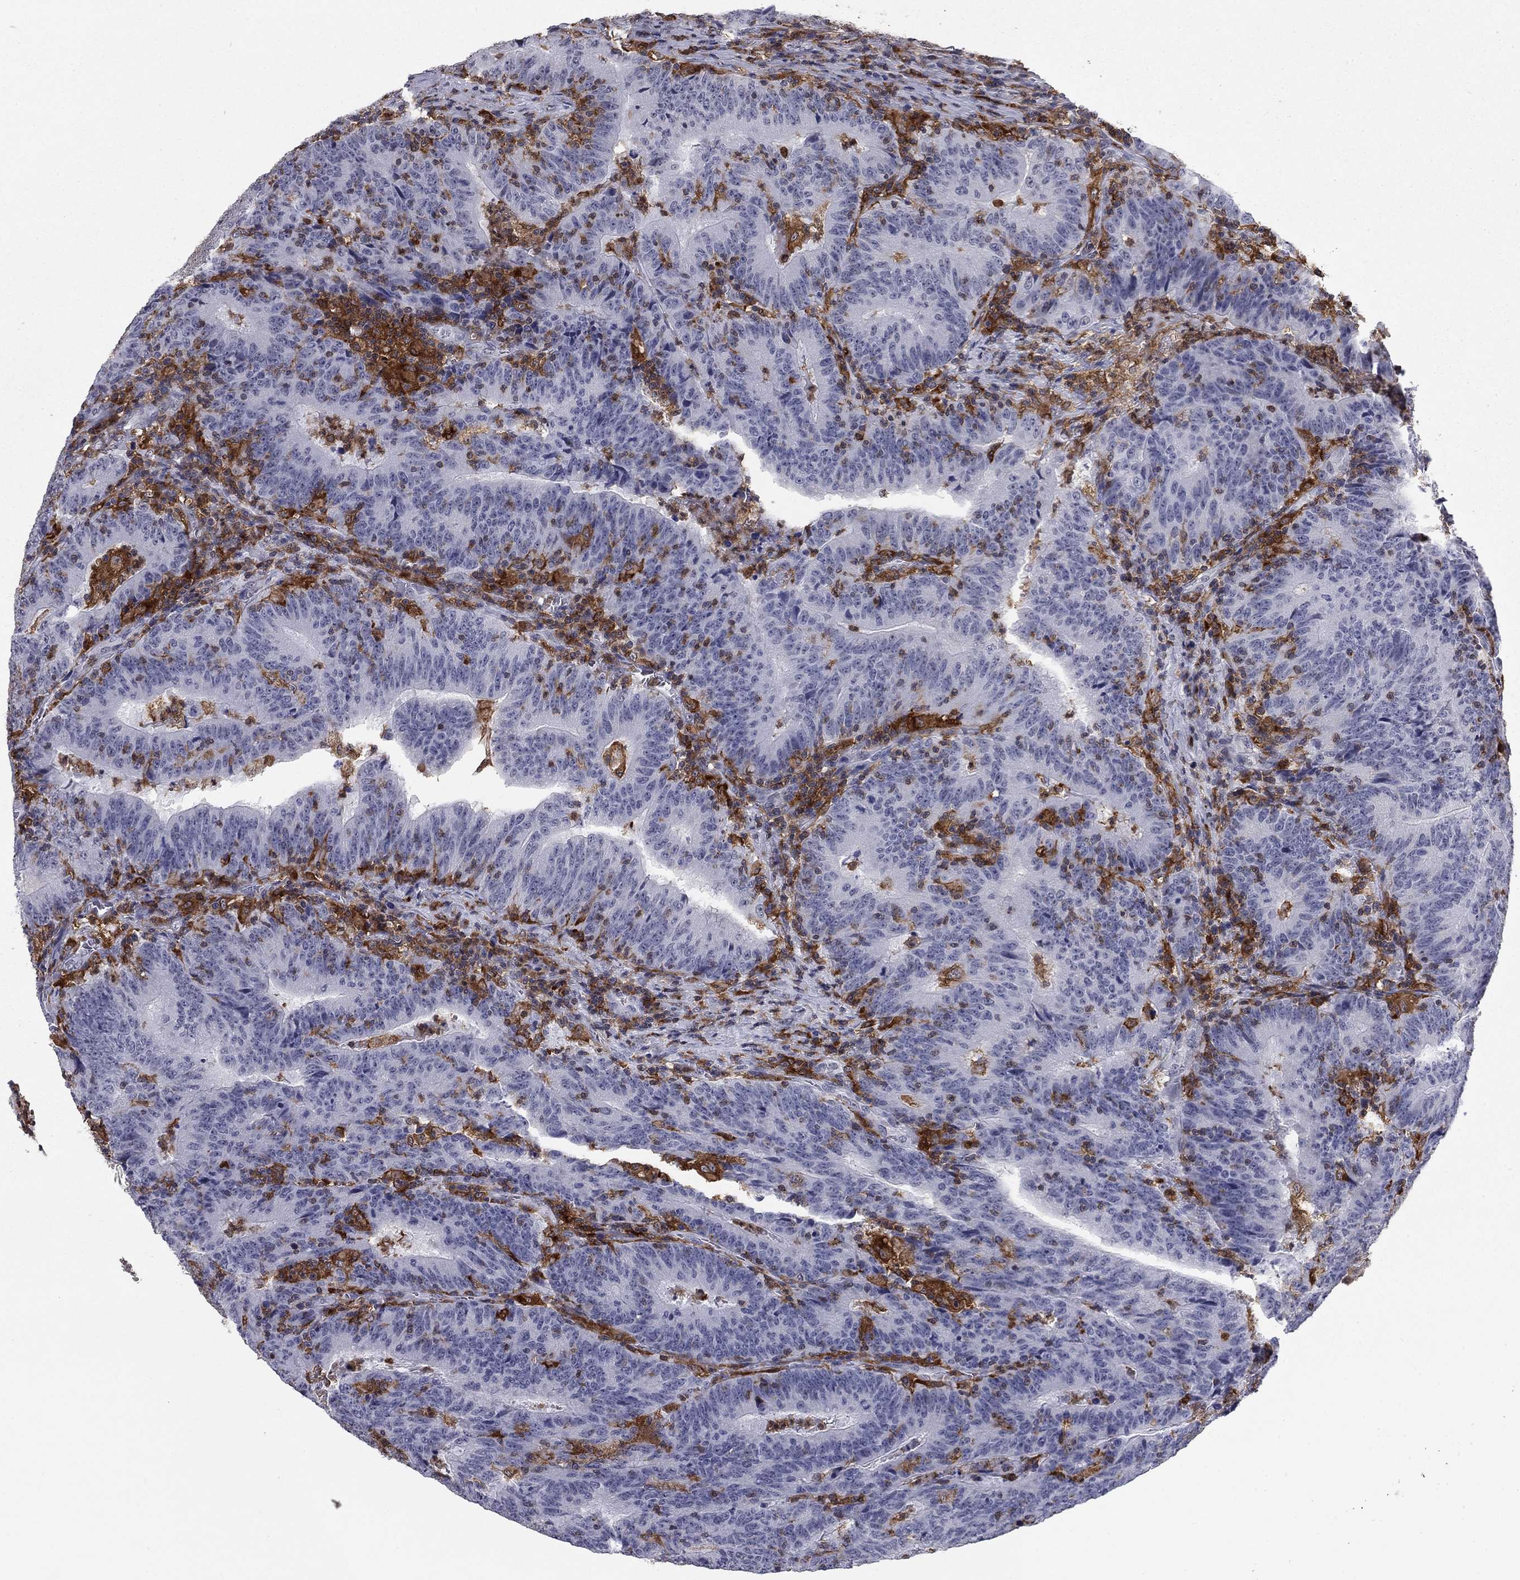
{"staining": {"intensity": "negative", "quantity": "none", "location": "none"}, "tissue": "colorectal cancer", "cell_type": "Tumor cells", "image_type": "cancer", "snomed": [{"axis": "morphology", "description": "Adenocarcinoma, NOS"}, {"axis": "topography", "description": "Colon"}], "caption": "DAB (3,3'-diaminobenzidine) immunohistochemical staining of colorectal cancer (adenocarcinoma) demonstrates no significant positivity in tumor cells.", "gene": "PLCB2", "patient": {"sex": "female", "age": 75}}